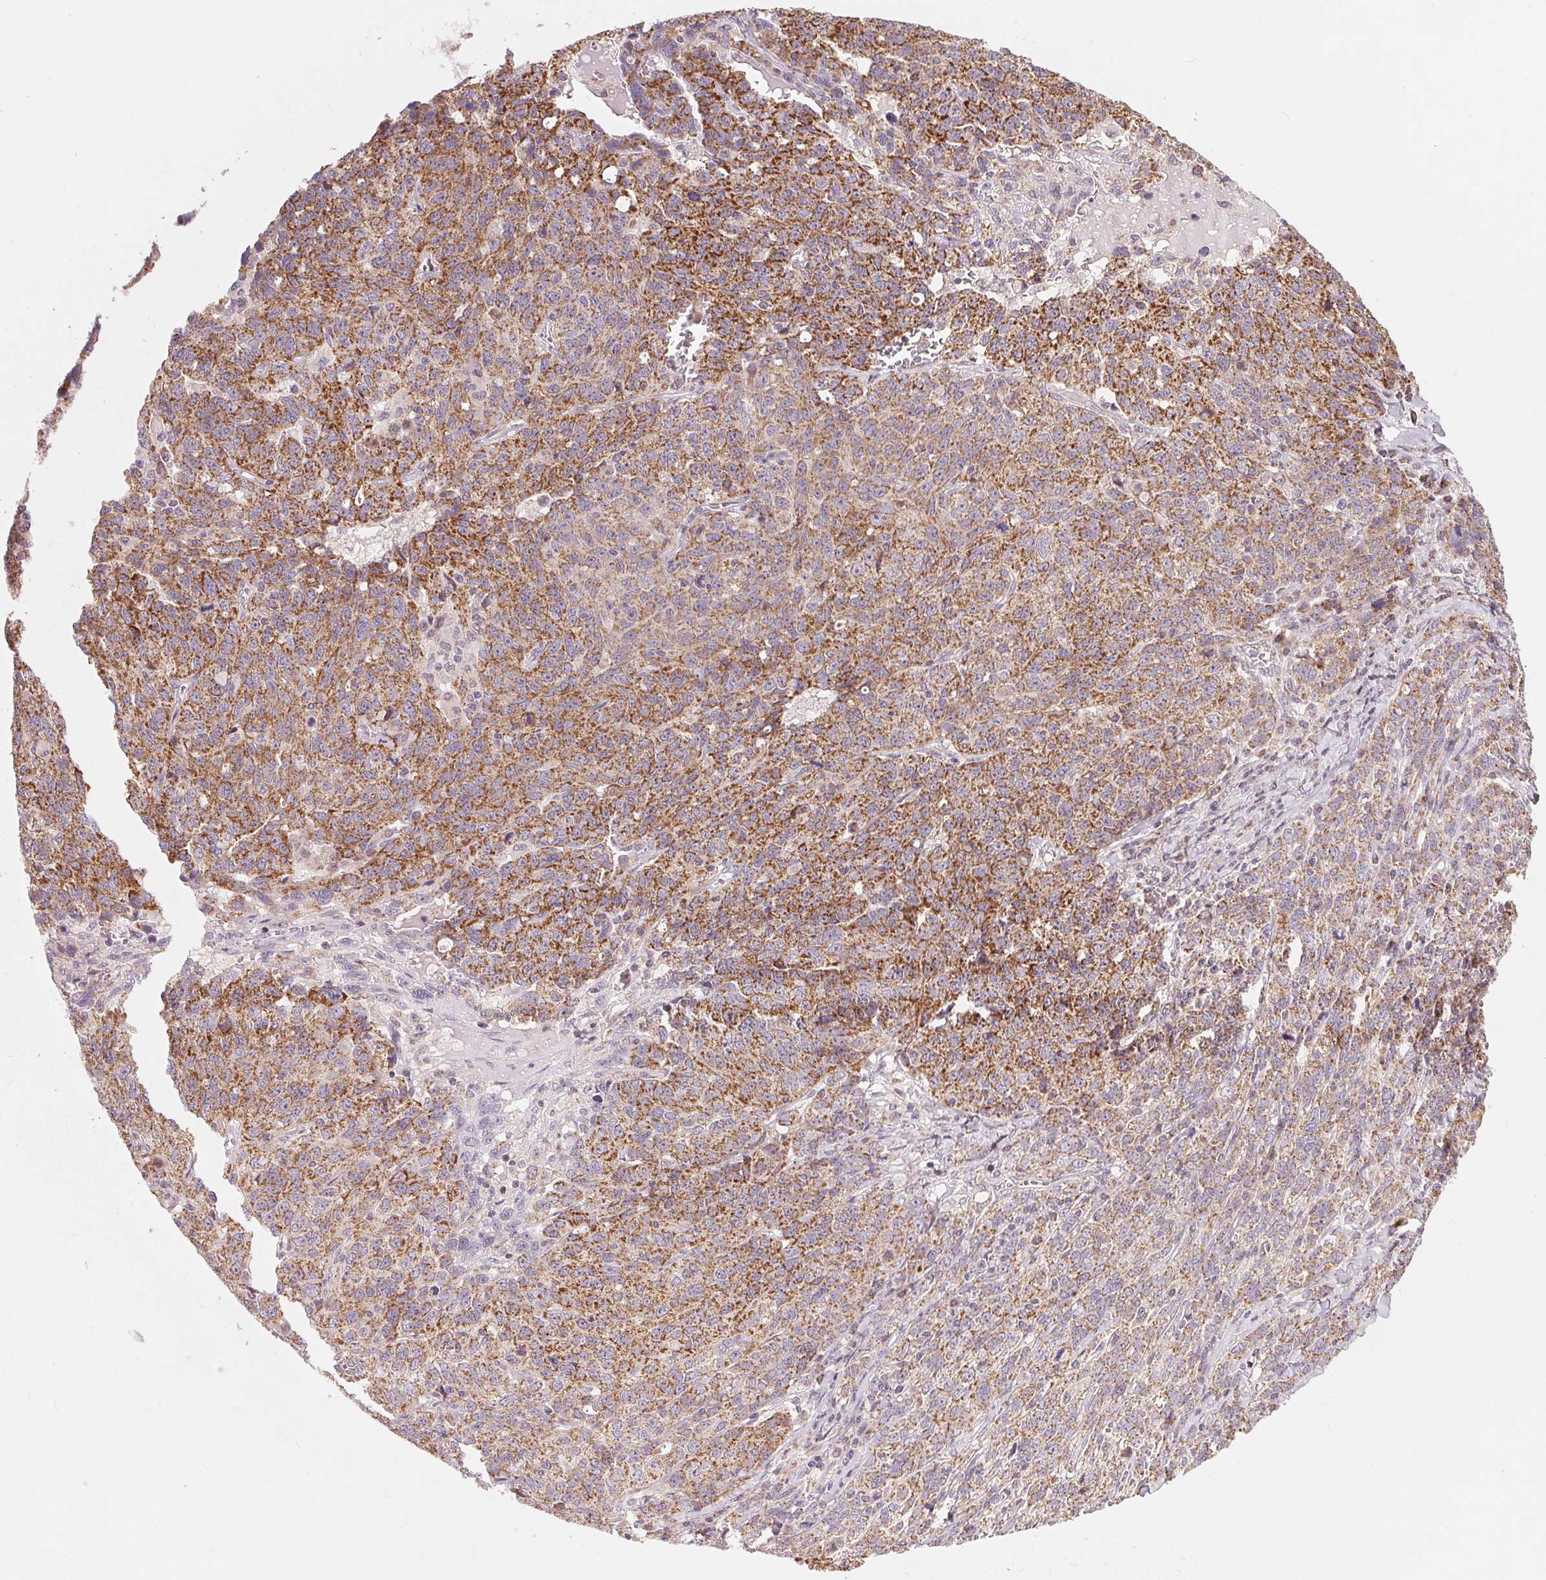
{"staining": {"intensity": "moderate", "quantity": ">75%", "location": "cytoplasmic/membranous"}, "tissue": "ovarian cancer", "cell_type": "Tumor cells", "image_type": "cancer", "snomed": [{"axis": "morphology", "description": "Cystadenocarcinoma, serous, NOS"}, {"axis": "topography", "description": "Ovary"}], "caption": "The histopathology image shows a brown stain indicating the presence of a protein in the cytoplasmic/membranous of tumor cells in ovarian serous cystadenocarcinoma.", "gene": "COQ7", "patient": {"sex": "female", "age": 71}}